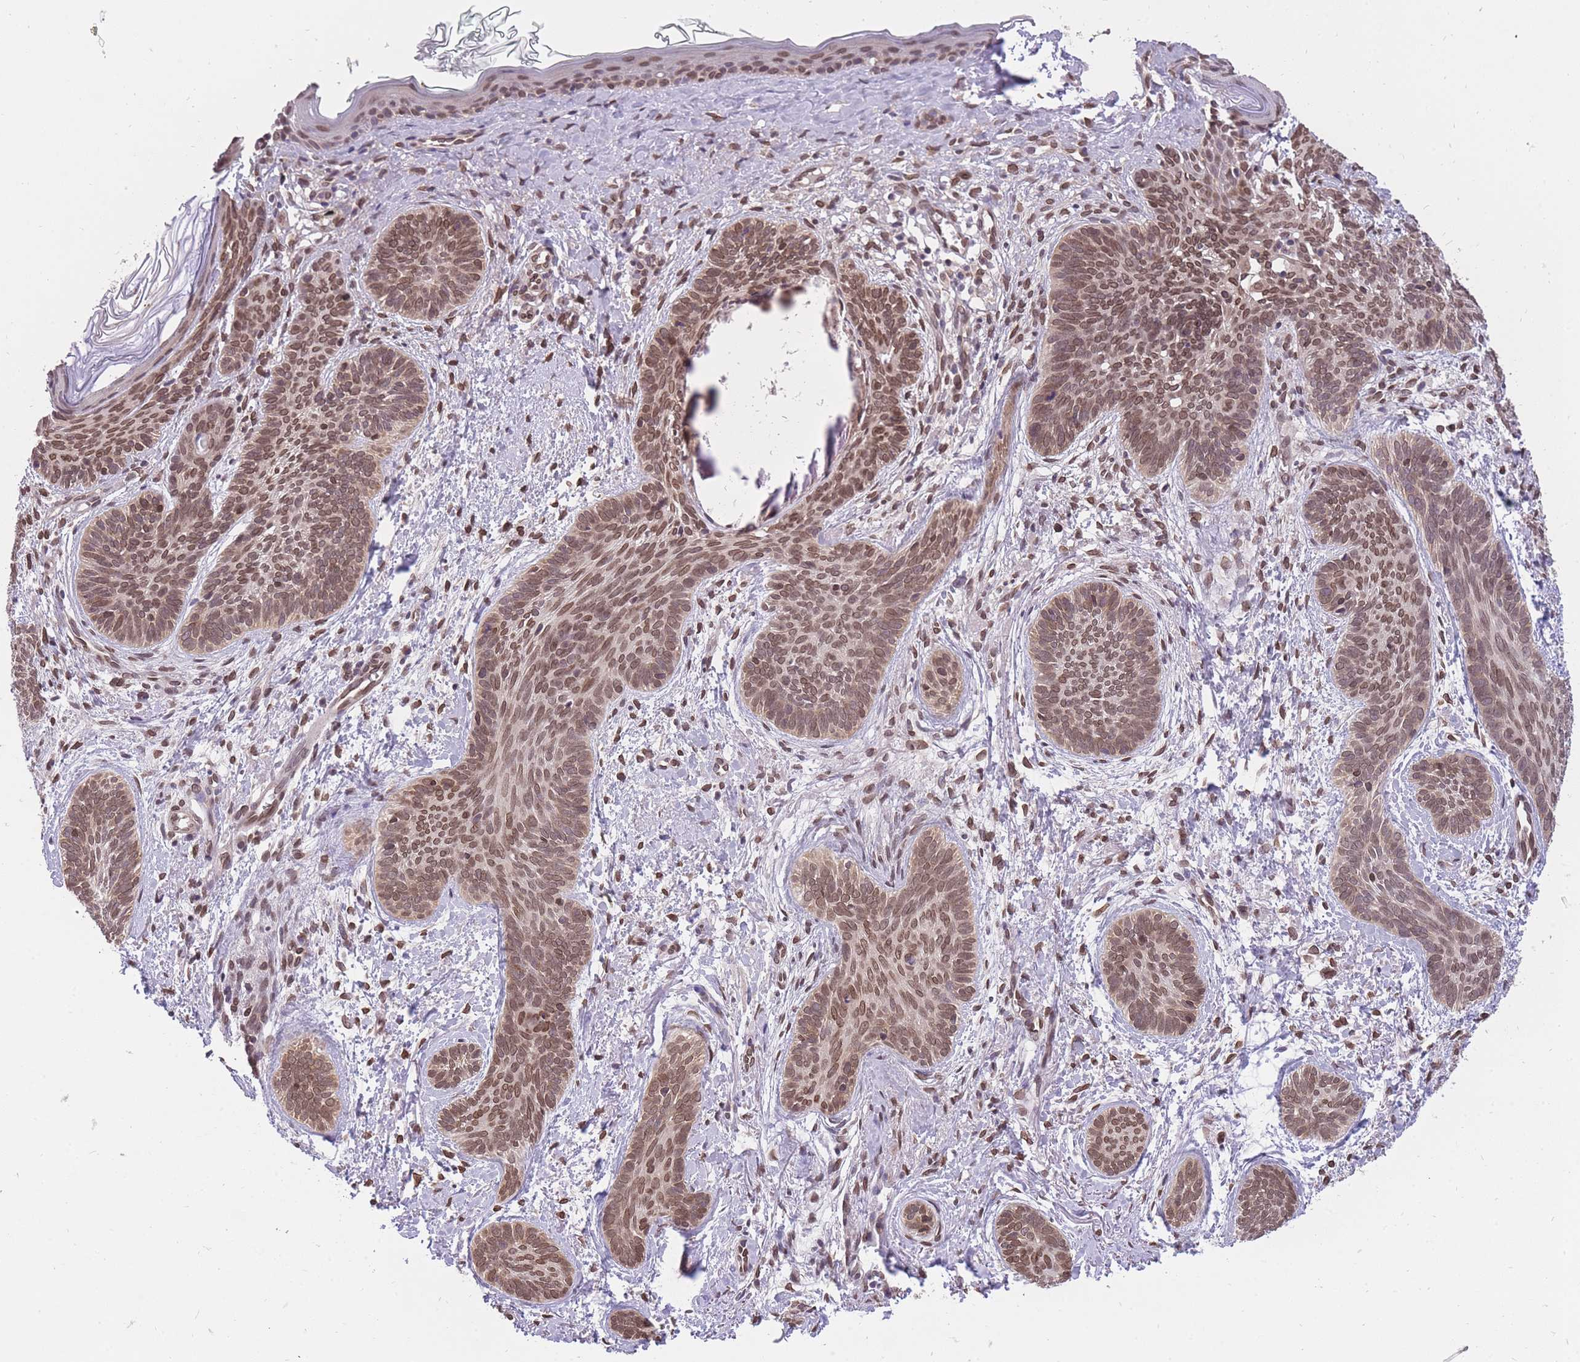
{"staining": {"intensity": "moderate", "quantity": ">75%", "location": "cytoplasmic/membranous,nuclear"}, "tissue": "skin cancer", "cell_type": "Tumor cells", "image_type": "cancer", "snomed": [{"axis": "morphology", "description": "Basal cell carcinoma"}, {"axis": "topography", "description": "Skin"}], "caption": "The micrograph reveals immunohistochemical staining of skin basal cell carcinoma. There is moderate cytoplasmic/membranous and nuclear expression is identified in approximately >75% of tumor cells.", "gene": "CDIP1", "patient": {"sex": "female", "age": 81}}